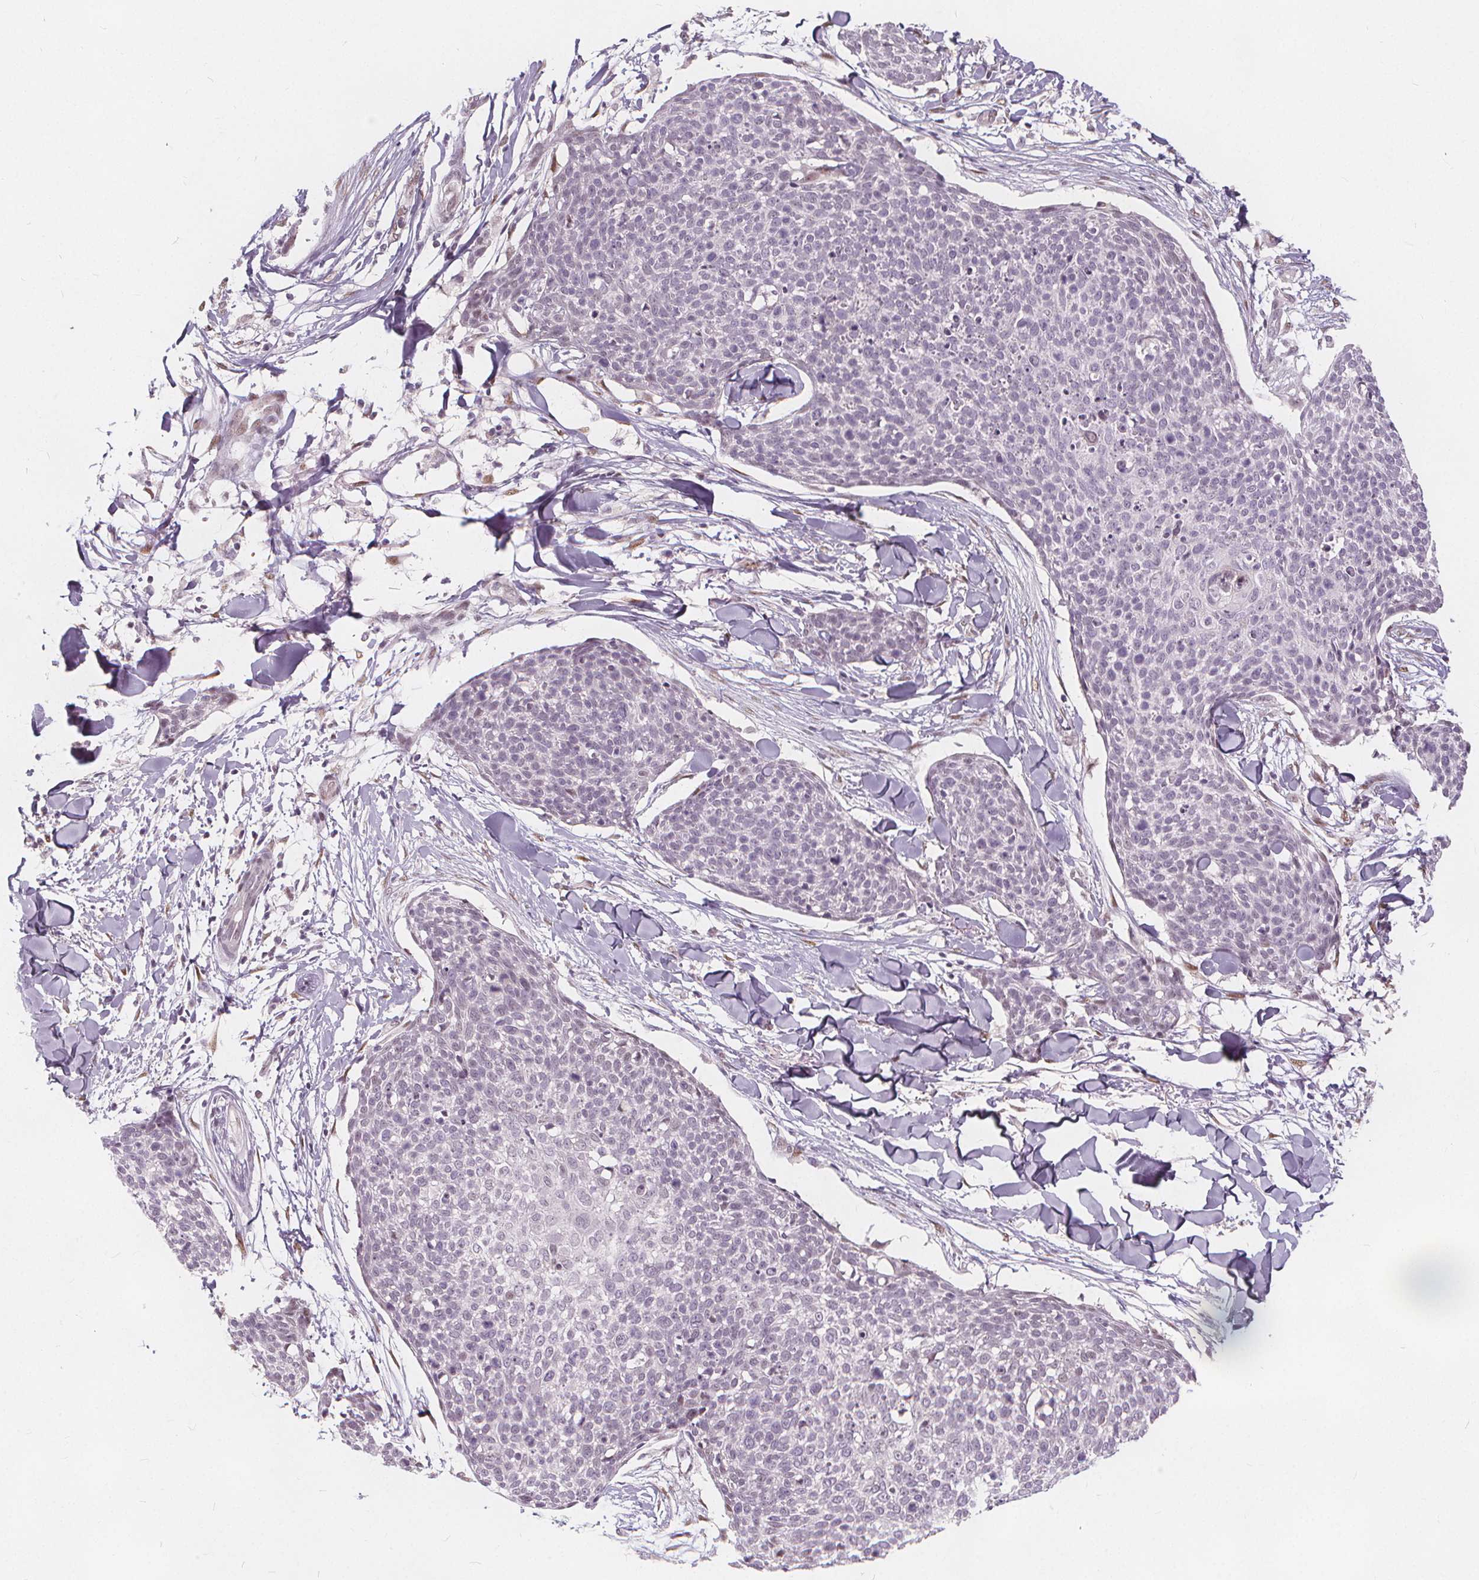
{"staining": {"intensity": "negative", "quantity": "none", "location": "none"}, "tissue": "skin cancer", "cell_type": "Tumor cells", "image_type": "cancer", "snomed": [{"axis": "morphology", "description": "Squamous cell carcinoma, NOS"}, {"axis": "topography", "description": "Skin"}, {"axis": "topography", "description": "Vulva"}], "caption": "Immunohistochemistry micrograph of neoplastic tissue: skin cancer (squamous cell carcinoma) stained with DAB (3,3'-diaminobenzidine) reveals no significant protein staining in tumor cells.", "gene": "DRC3", "patient": {"sex": "female", "age": 75}}